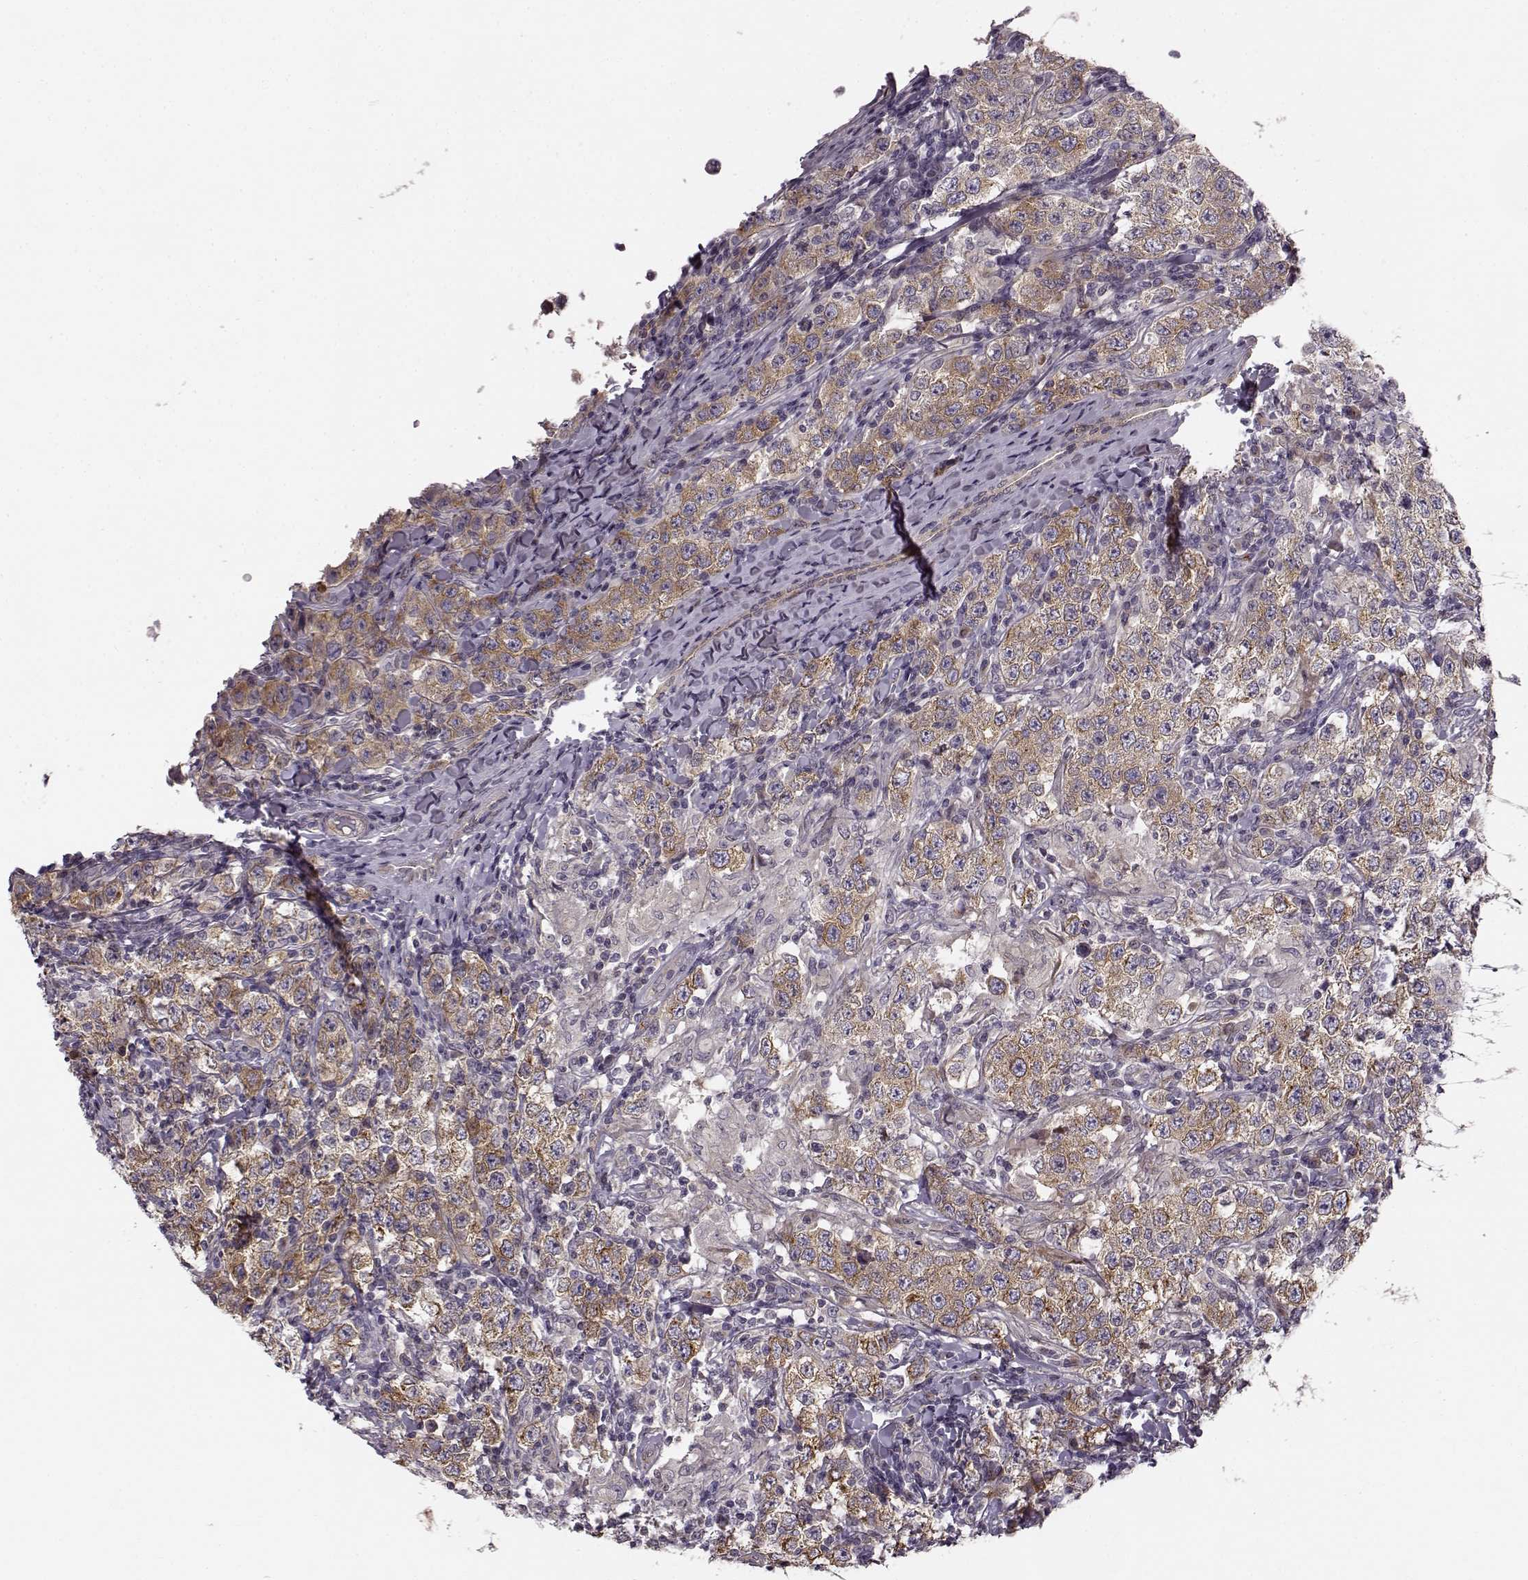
{"staining": {"intensity": "moderate", "quantity": "<25%", "location": "cytoplasmic/membranous"}, "tissue": "testis cancer", "cell_type": "Tumor cells", "image_type": "cancer", "snomed": [{"axis": "morphology", "description": "Seminoma, NOS"}, {"axis": "morphology", "description": "Carcinoma, Embryonal, NOS"}, {"axis": "topography", "description": "Testis"}], "caption": "A brown stain shows moderate cytoplasmic/membranous staining of a protein in human testis cancer (seminoma) tumor cells.", "gene": "MTR", "patient": {"sex": "male", "age": 41}}